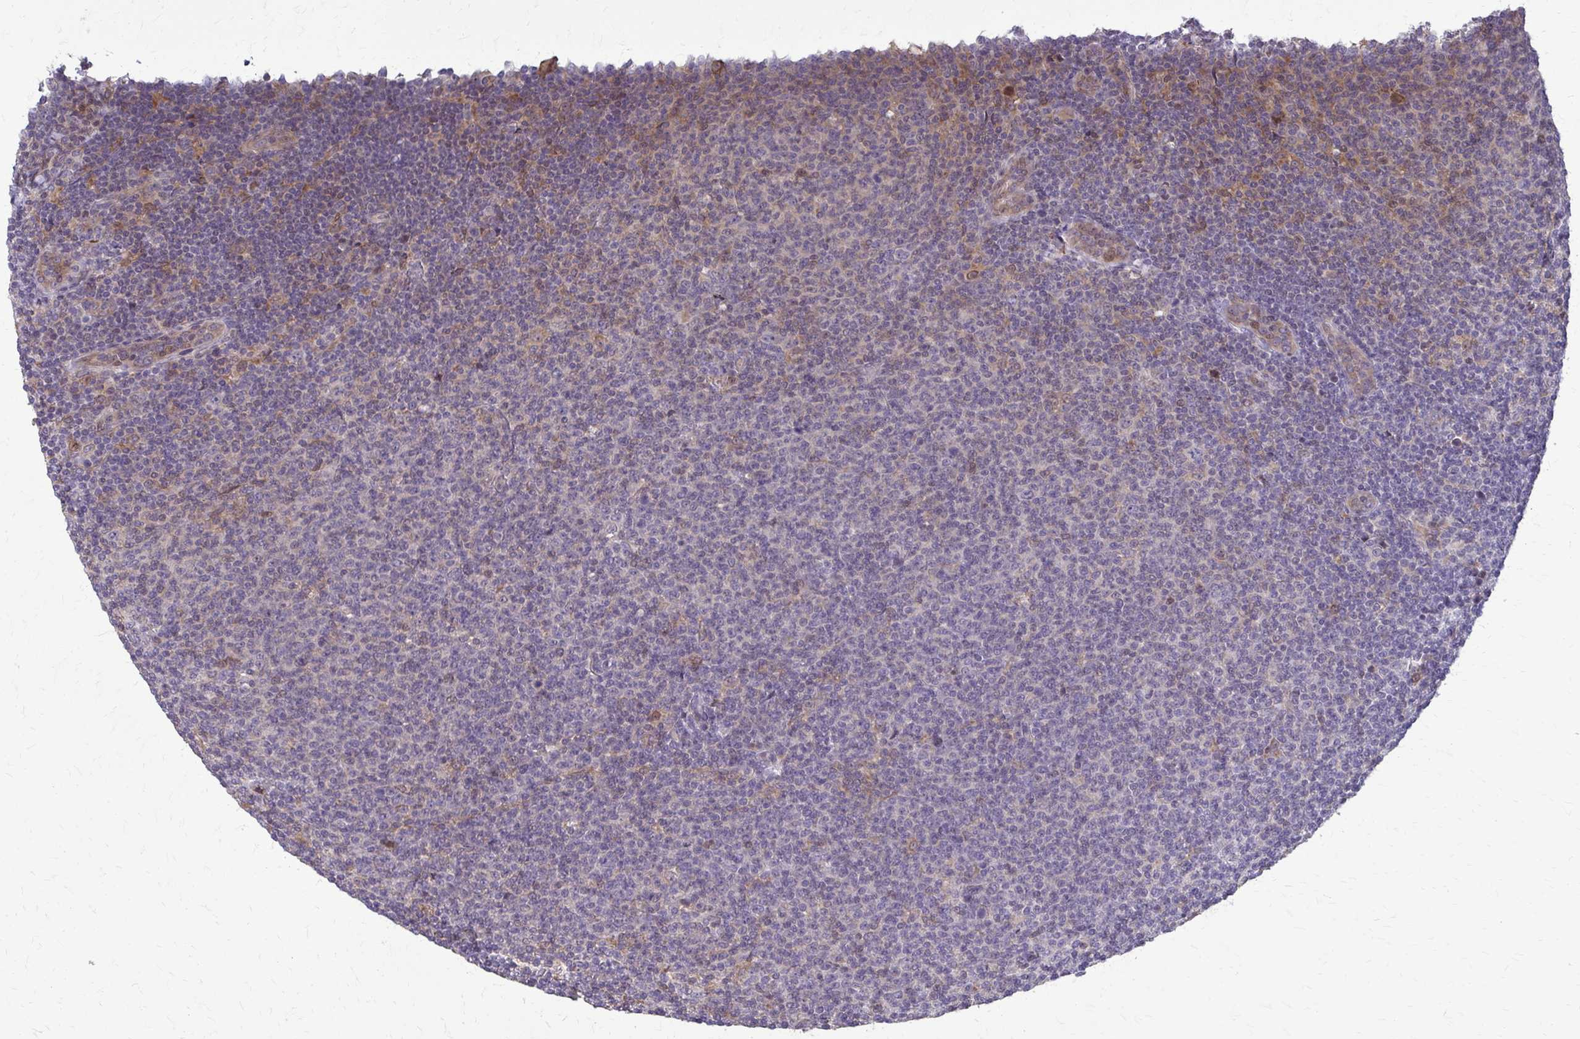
{"staining": {"intensity": "negative", "quantity": "none", "location": "none"}, "tissue": "lymphoma", "cell_type": "Tumor cells", "image_type": "cancer", "snomed": [{"axis": "morphology", "description": "Malignant lymphoma, non-Hodgkin's type, Low grade"}, {"axis": "topography", "description": "Lymph node"}], "caption": "A high-resolution micrograph shows immunohistochemistry (IHC) staining of low-grade malignant lymphoma, non-Hodgkin's type, which reveals no significant staining in tumor cells.", "gene": "ZNF34", "patient": {"sex": "male", "age": 66}}